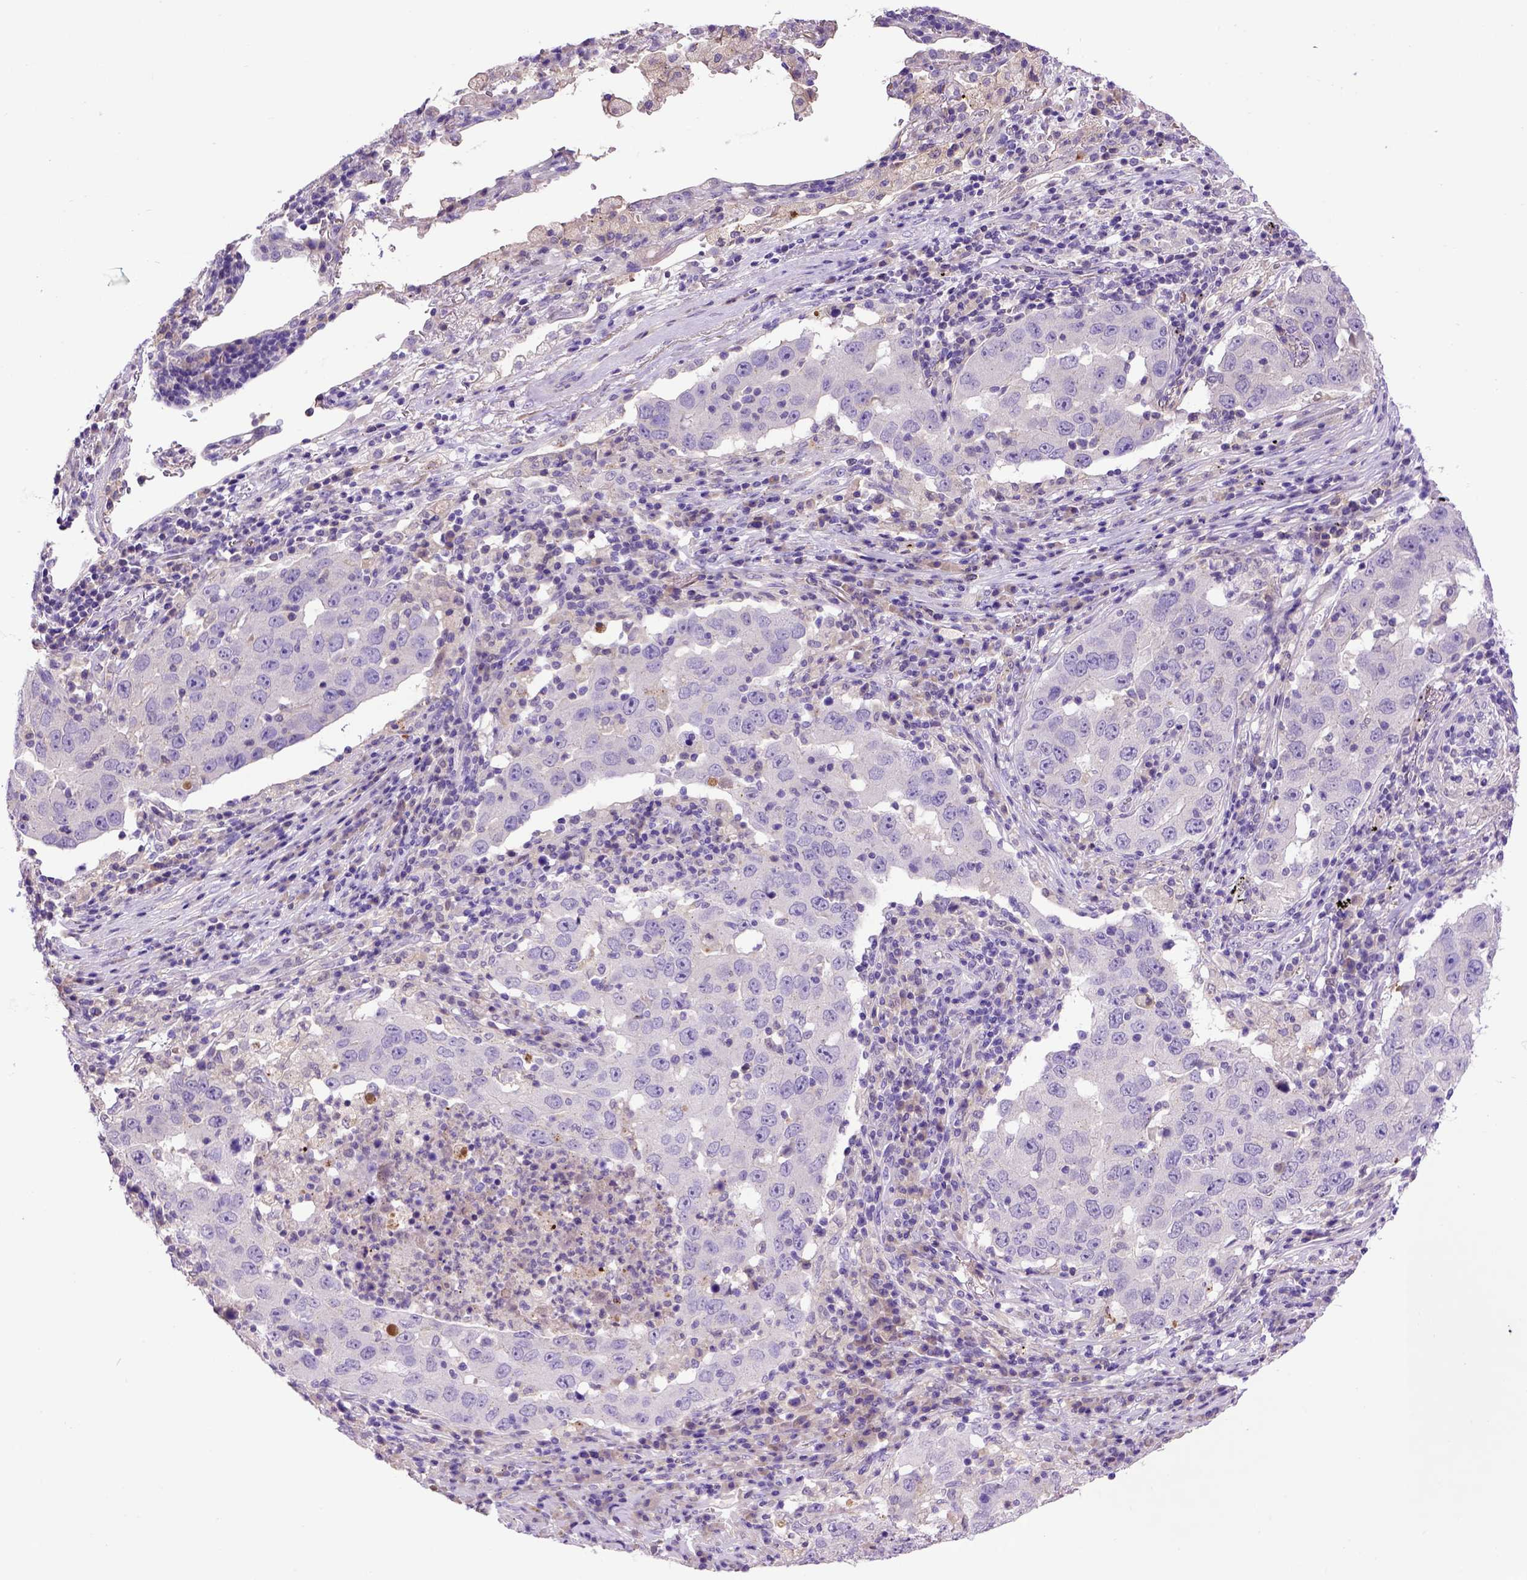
{"staining": {"intensity": "negative", "quantity": "none", "location": "none"}, "tissue": "lung cancer", "cell_type": "Tumor cells", "image_type": "cancer", "snomed": [{"axis": "morphology", "description": "Adenocarcinoma, NOS"}, {"axis": "topography", "description": "Lung"}], "caption": "Immunohistochemistry photomicrograph of human lung adenocarcinoma stained for a protein (brown), which reveals no expression in tumor cells.", "gene": "ADAM12", "patient": {"sex": "male", "age": 73}}